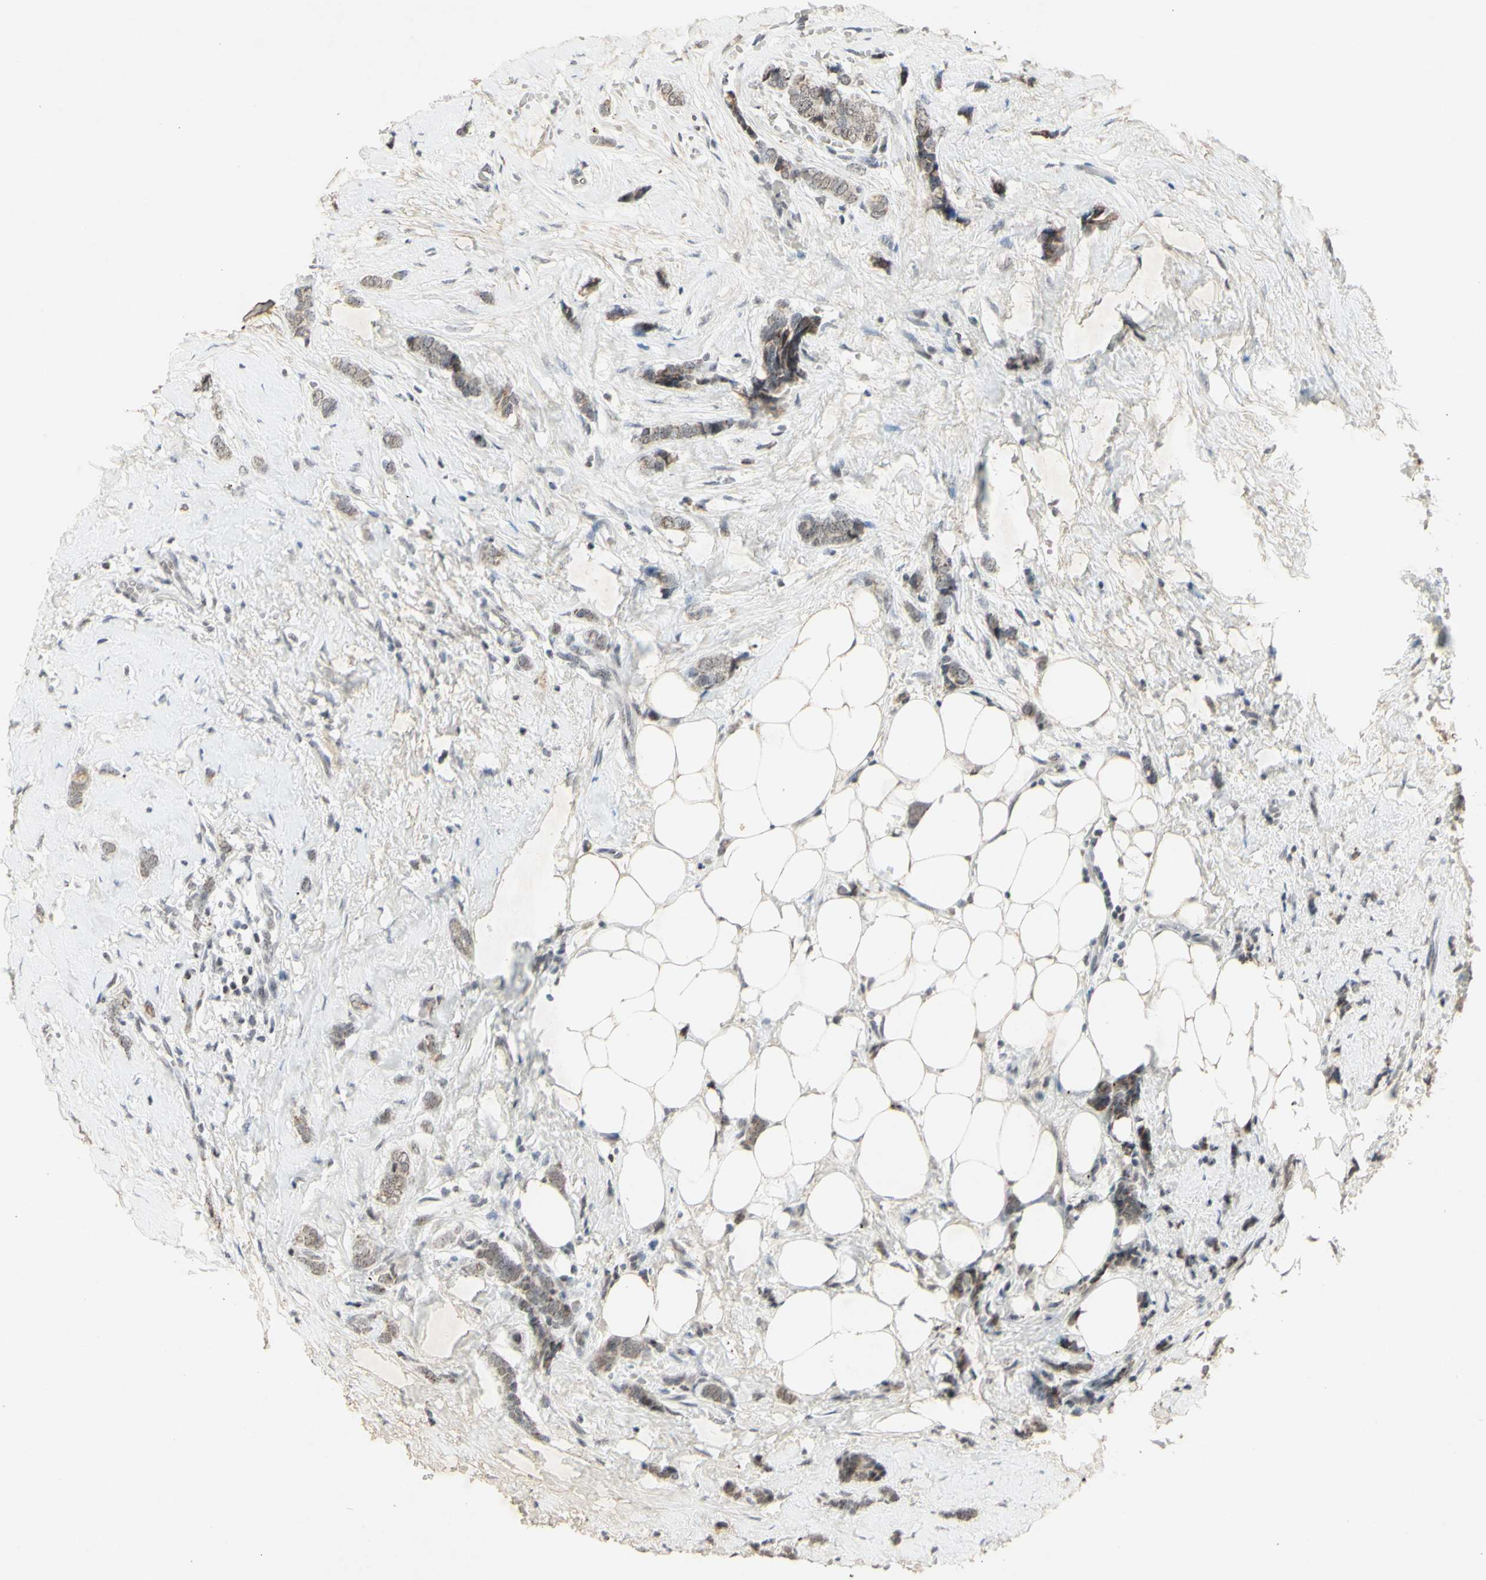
{"staining": {"intensity": "weak", "quantity": "25%-75%", "location": "nuclear"}, "tissue": "breast cancer", "cell_type": "Tumor cells", "image_type": "cancer", "snomed": [{"axis": "morphology", "description": "Lobular carcinoma"}, {"axis": "topography", "description": "Skin"}, {"axis": "topography", "description": "Breast"}], "caption": "DAB immunohistochemical staining of human breast cancer (lobular carcinoma) shows weak nuclear protein staining in about 25%-75% of tumor cells.", "gene": "CENPB", "patient": {"sex": "female", "age": 46}}